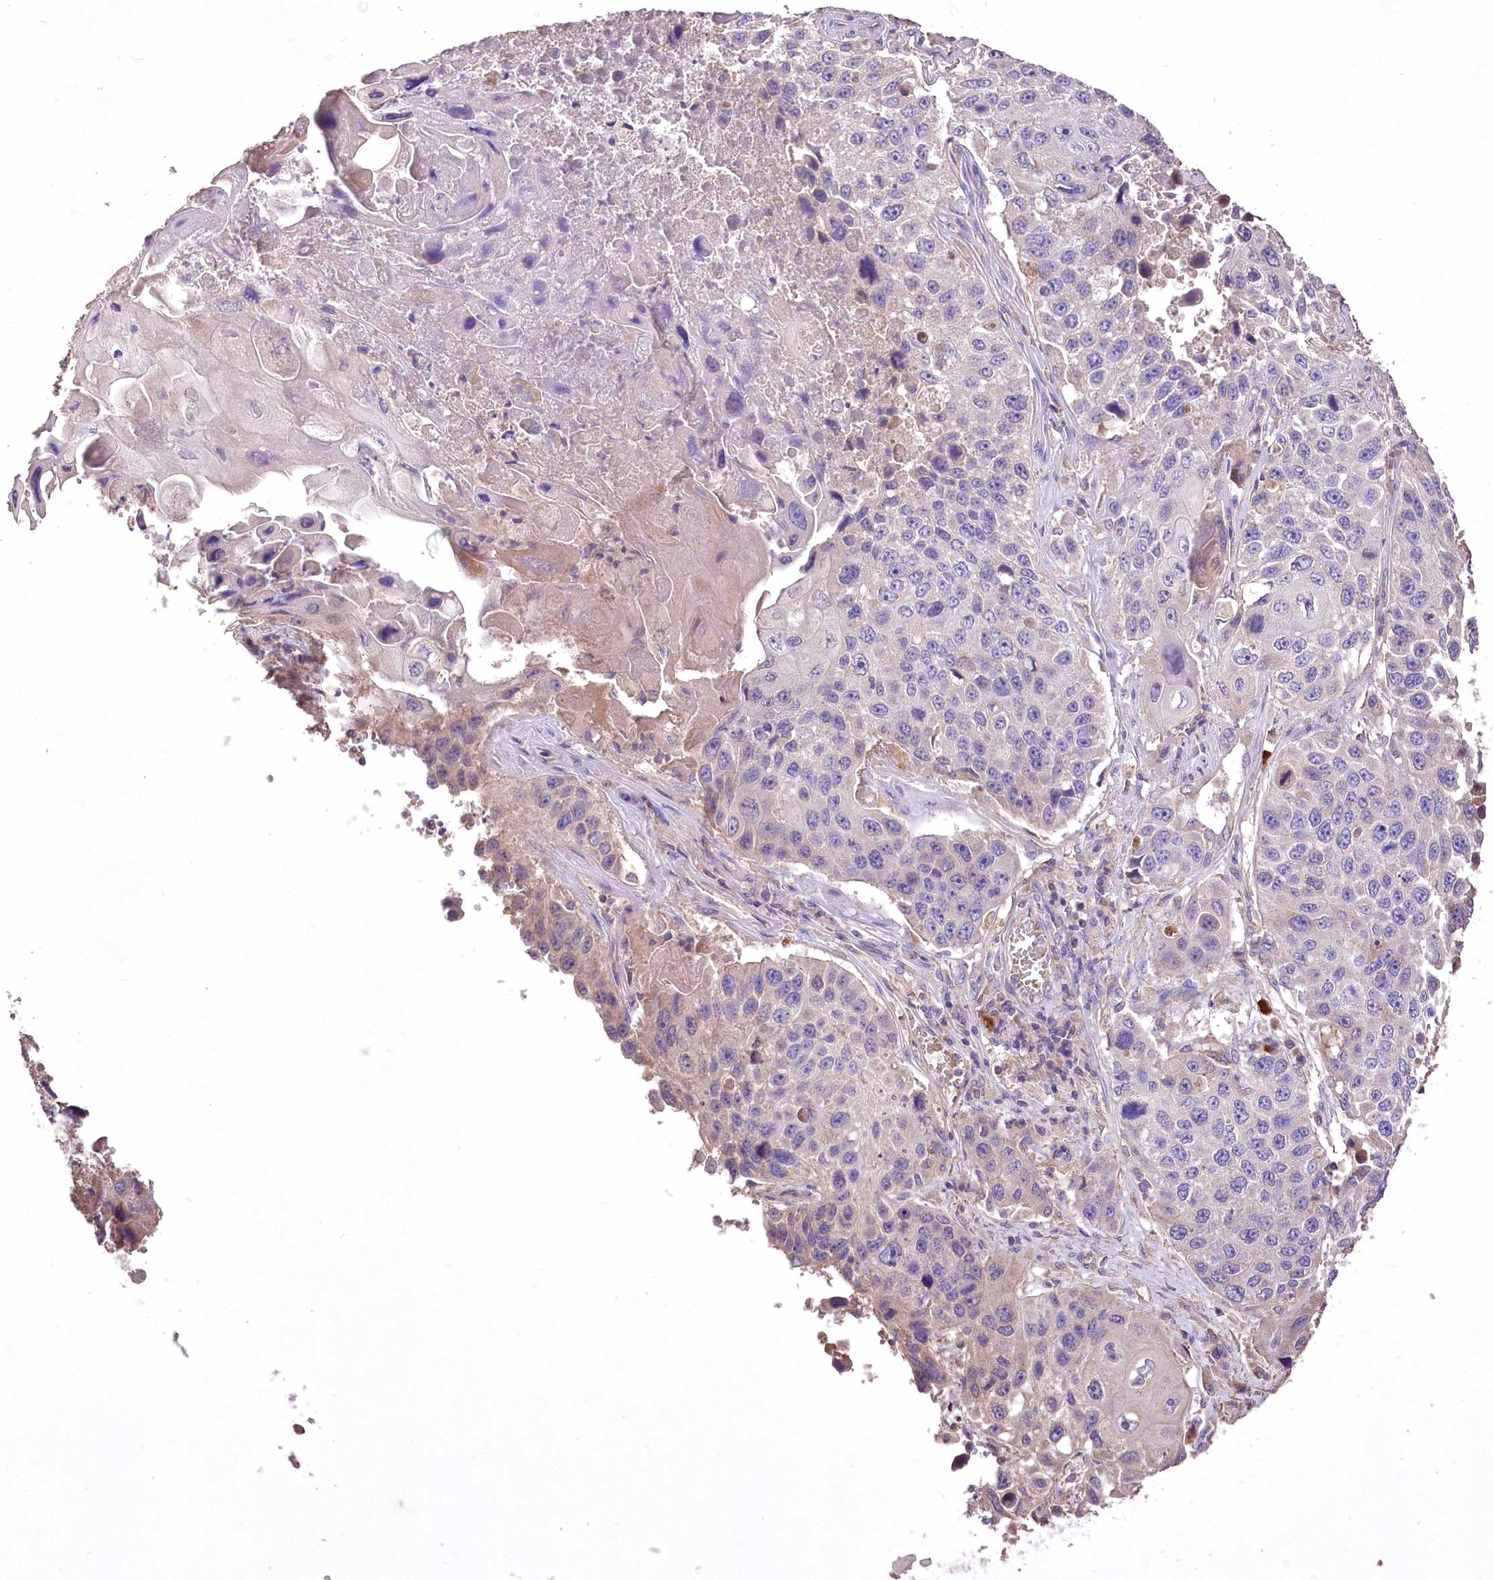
{"staining": {"intensity": "weak", "quantity": "<25%", "location": "cytoplasmic/membranous"}, "tissue": "lung cancer", "cell_type": "Tumor cells", "image_type": "cancer", "snomed": [{"axis": "morphology", "description": "Squamous cell carcinoma, NOS"}, {"axis": "topography", "description": "Lung"}], "caption": "DAB (3,3'-diaminobenzidine) immunohistochemical staining of human lung squamous cell carcinoma reveals no significant positivity in tumor cells. (Brightfield microscopy of DAB (3,3'-diaminobenzidine) immunohistochemistry at high magnification).", "gene": "PCYOX1L", "patient": {"sex": "male", "age": 61}}